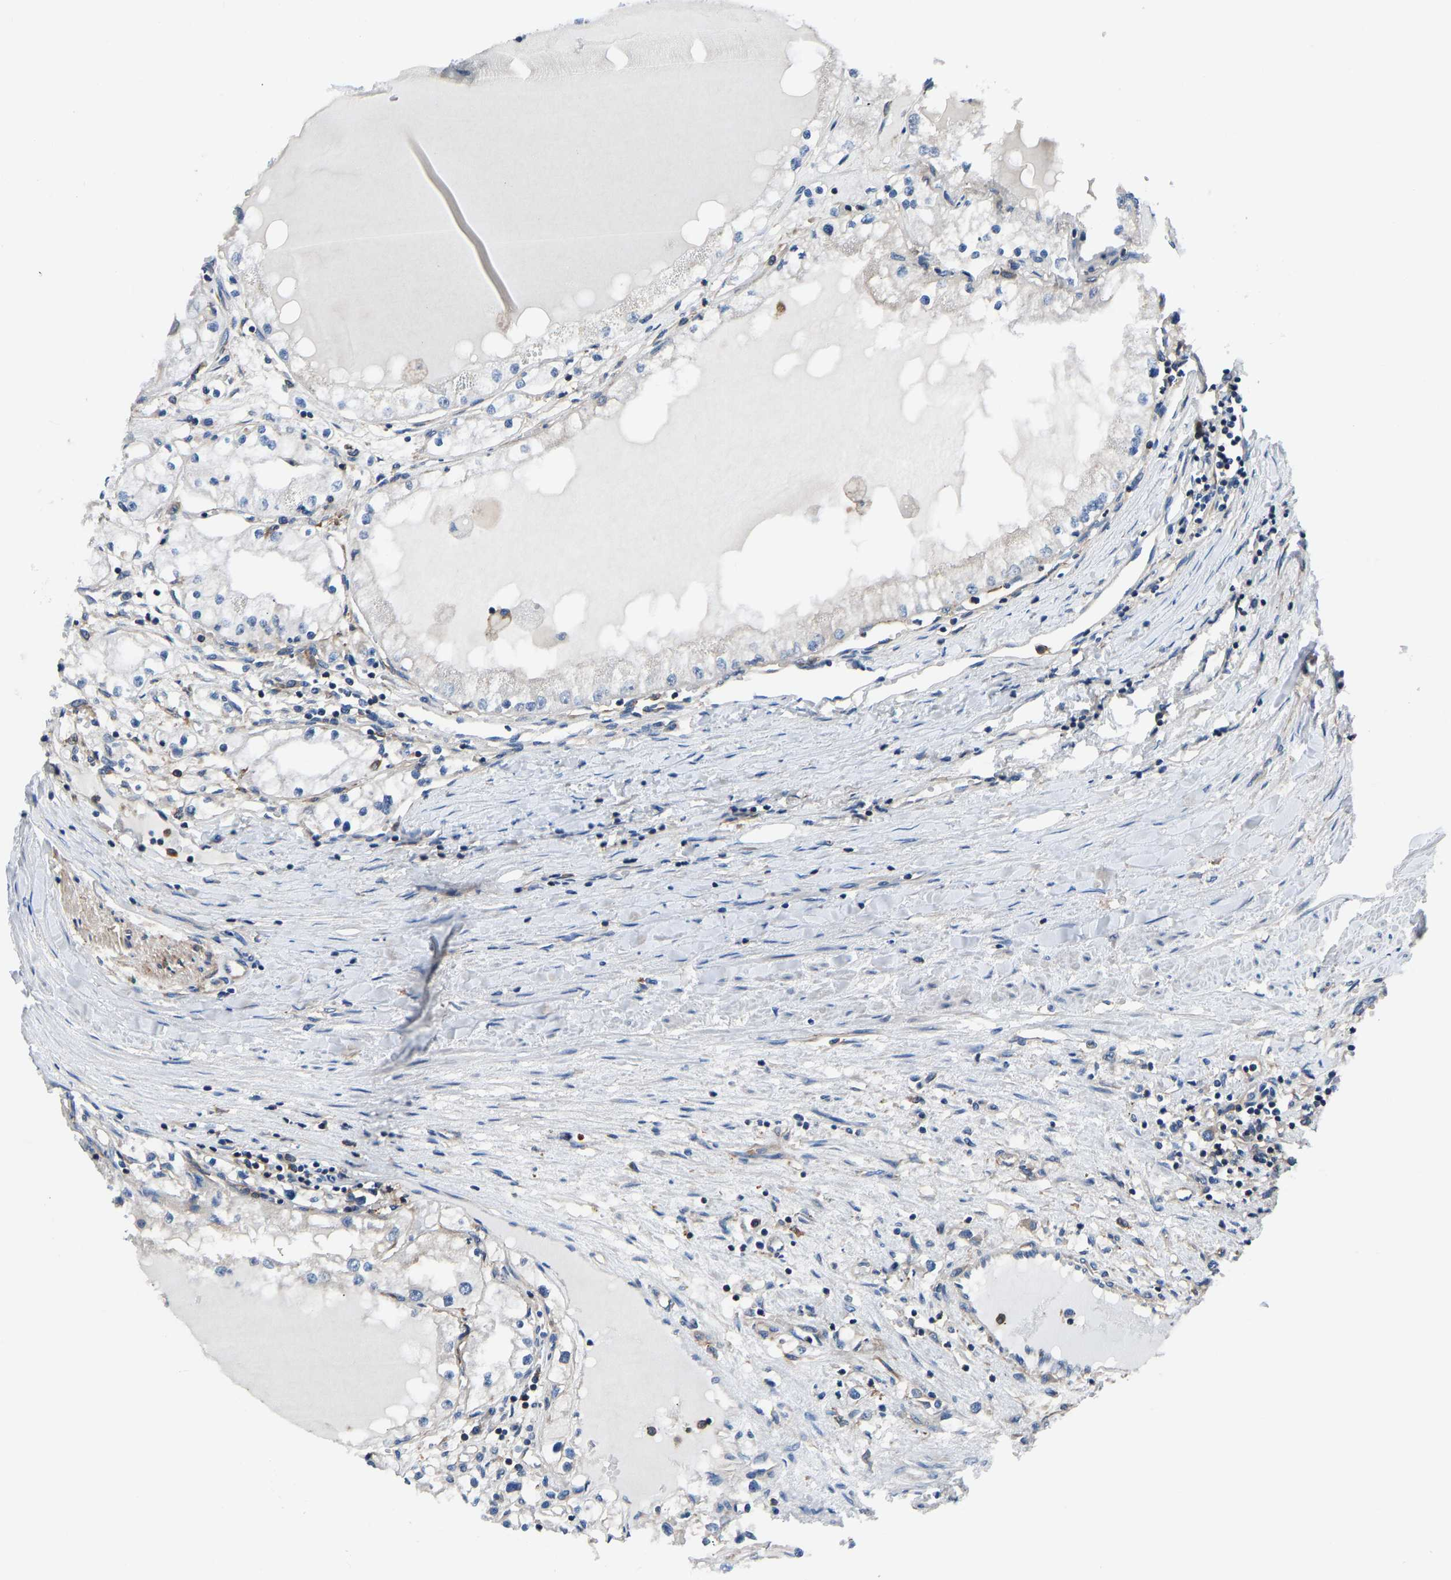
{"staining": {"intensity": "negative", "quantity": "none", "location": "none"}, "tissue": "renal cancer", "cell_type": "Tumor cells", "image_type": "cancer", "snomed": [{"axis": "morphology", "description": "Adenocarcinoma, NOS"}, {"axis": "topography", "description": "Kidney"}], "caption": "Histopathology image shows no significant protein expression in tumor cells of adenocarcinoma (renal).", "gene": "PRKAR1A", "patient": {"sex": "male", "age": 68}}